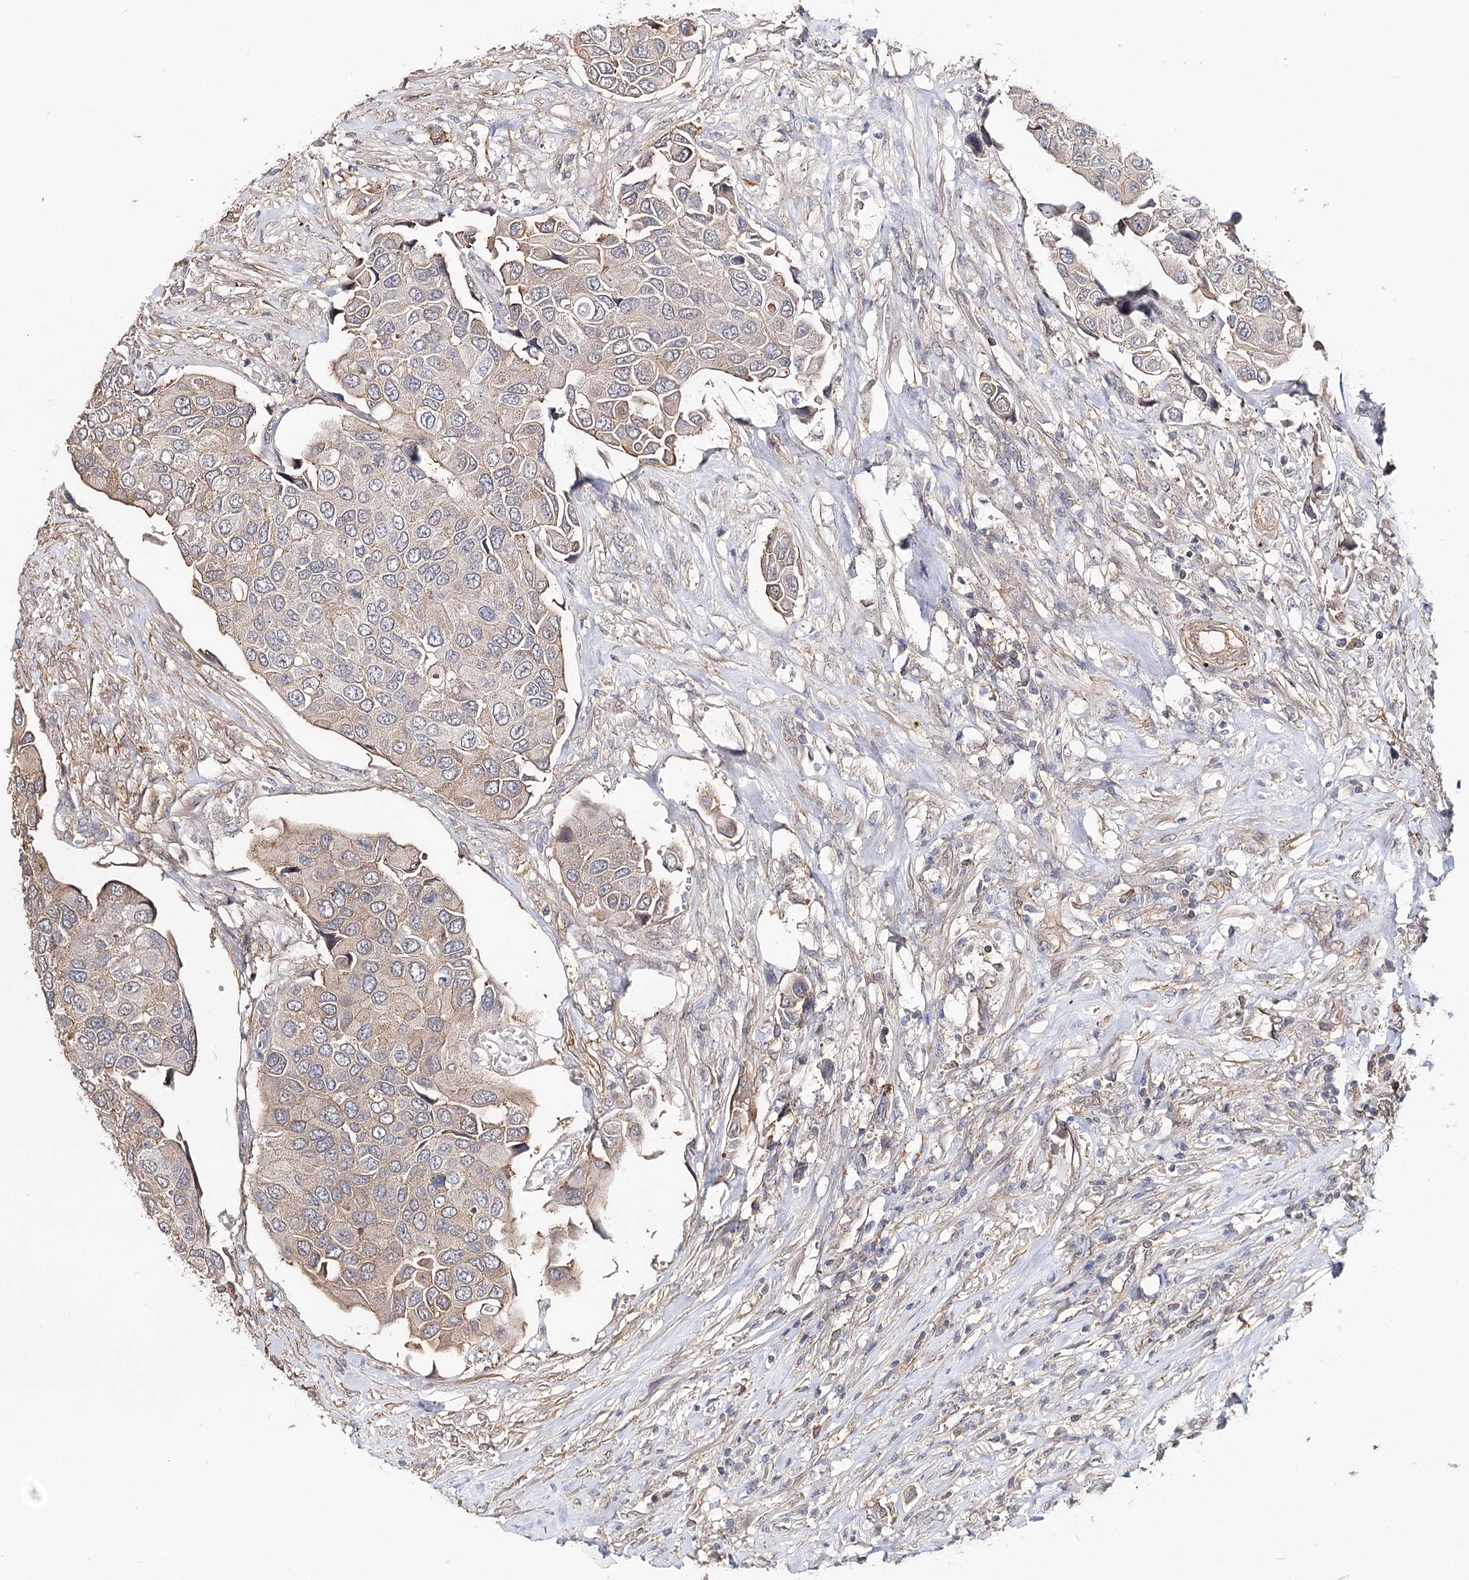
{"staining": {"intensity": "weak", "quantity": "<25%", "location": "cytoplasmic/membranous"}, "tissue": "urothelial cancer", "cell_type": "Tumor cells", "image_type": "cancer", "snomed": [{"axis": "morphology", "description": "Urothelial carcinoma, High grade"}, {"axis": "topography", "description": "Urinary bladder"}], "caption": "There is no significant staining in tumor cells of high-grade urothelial carcinoma.", "gene": "TMEM218", "patient": {"sex": "male", "age": 74}}